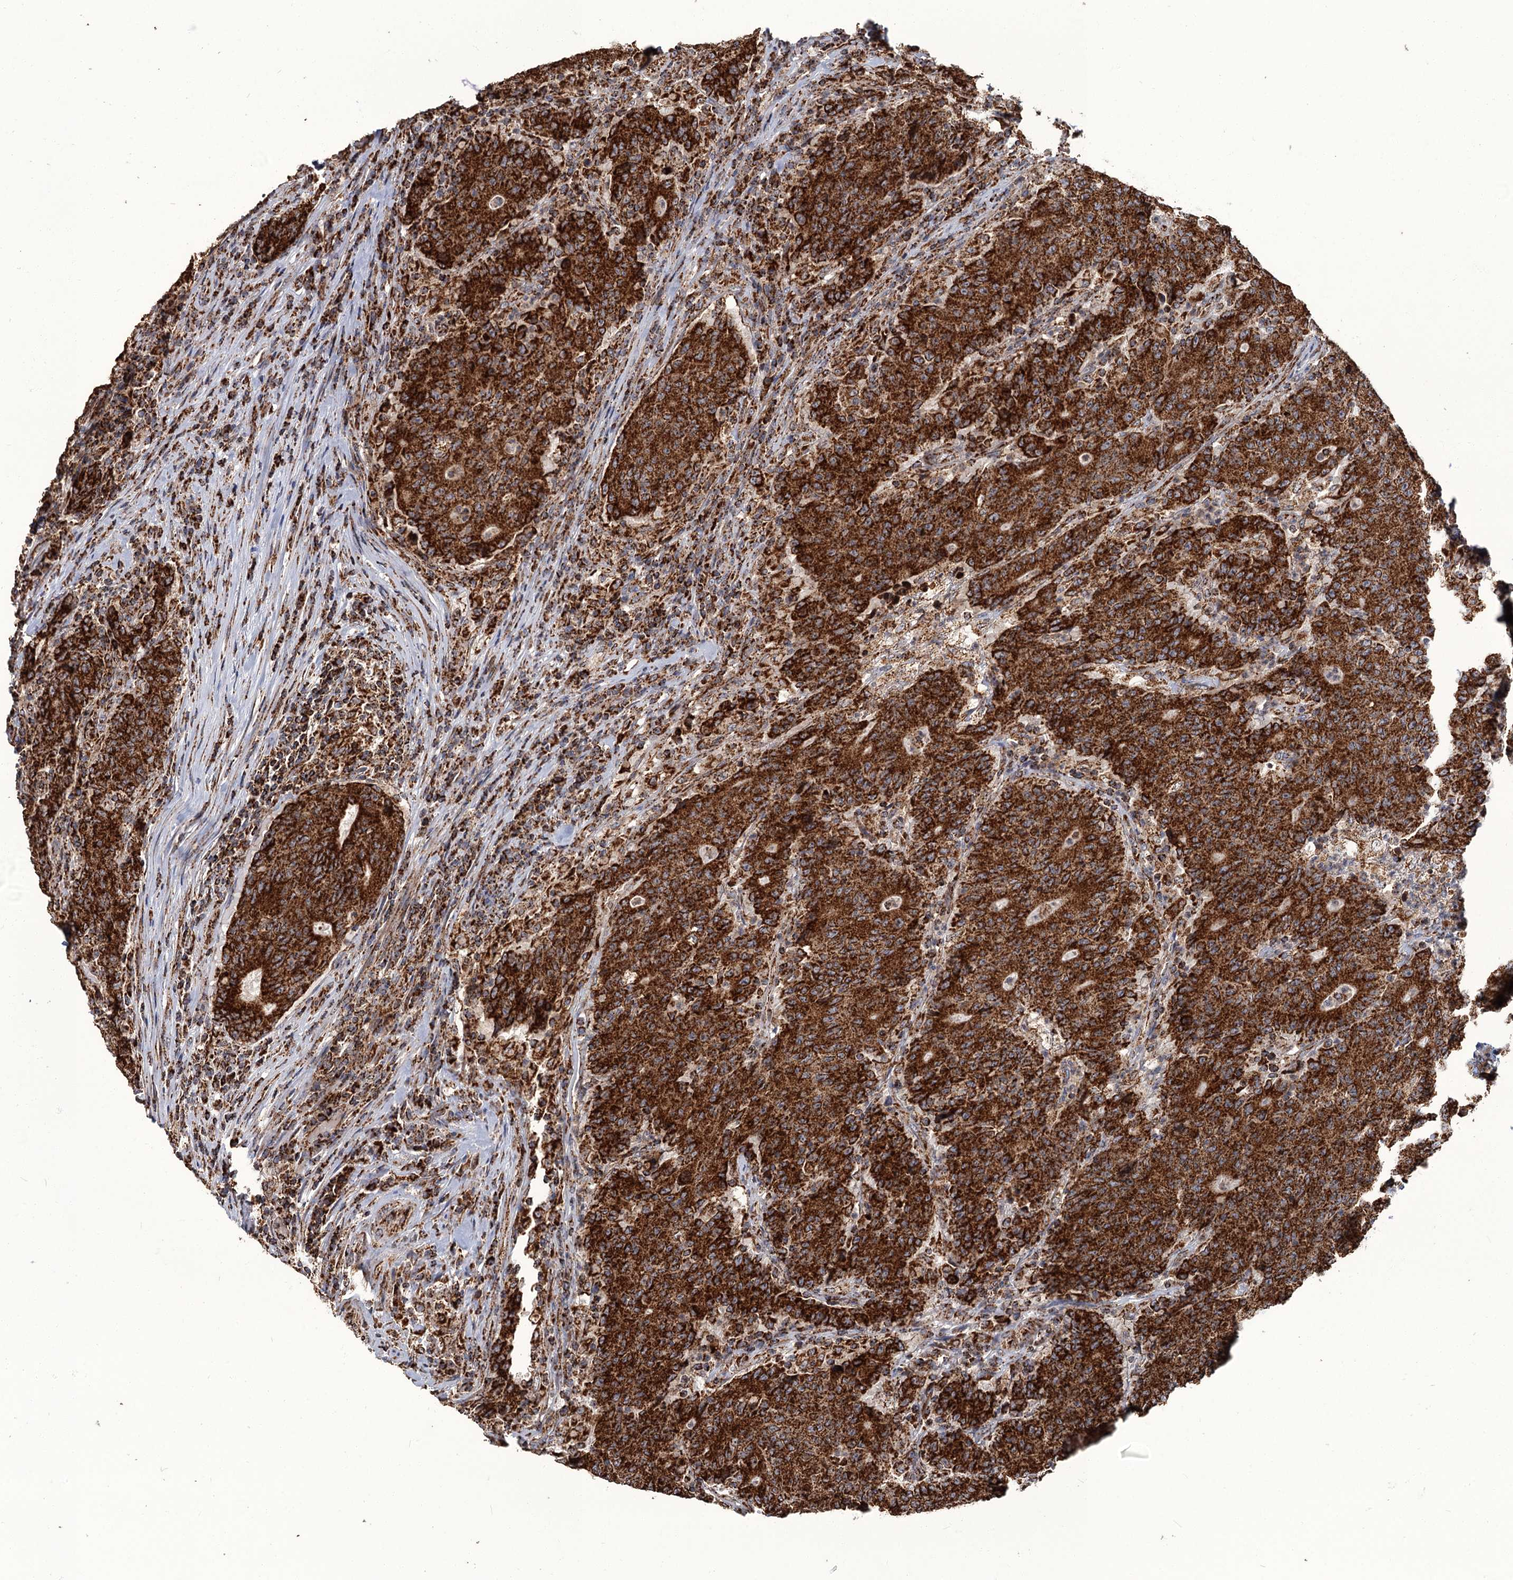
{"staining": {"intensity": "strong", "quantity": ">75%", "location": "cytoplasmic/membranous"}, "tissue": "colorectal cancer", "cell_type": "Tumor cells", "image_type": "cancer", "snomed": [{"axis": "morphology", "description": "Adenocarcinoma, NOS"}, {"axis": "topography", "description": "Colon"}], "caption": "Strong cytoplasmic/membranous expression is identified in approximately >75% of tumor cells in adenocarcinoma (colorectal).", "gene": "APH1A", "patient": {"sex": "female", "age": 75}}